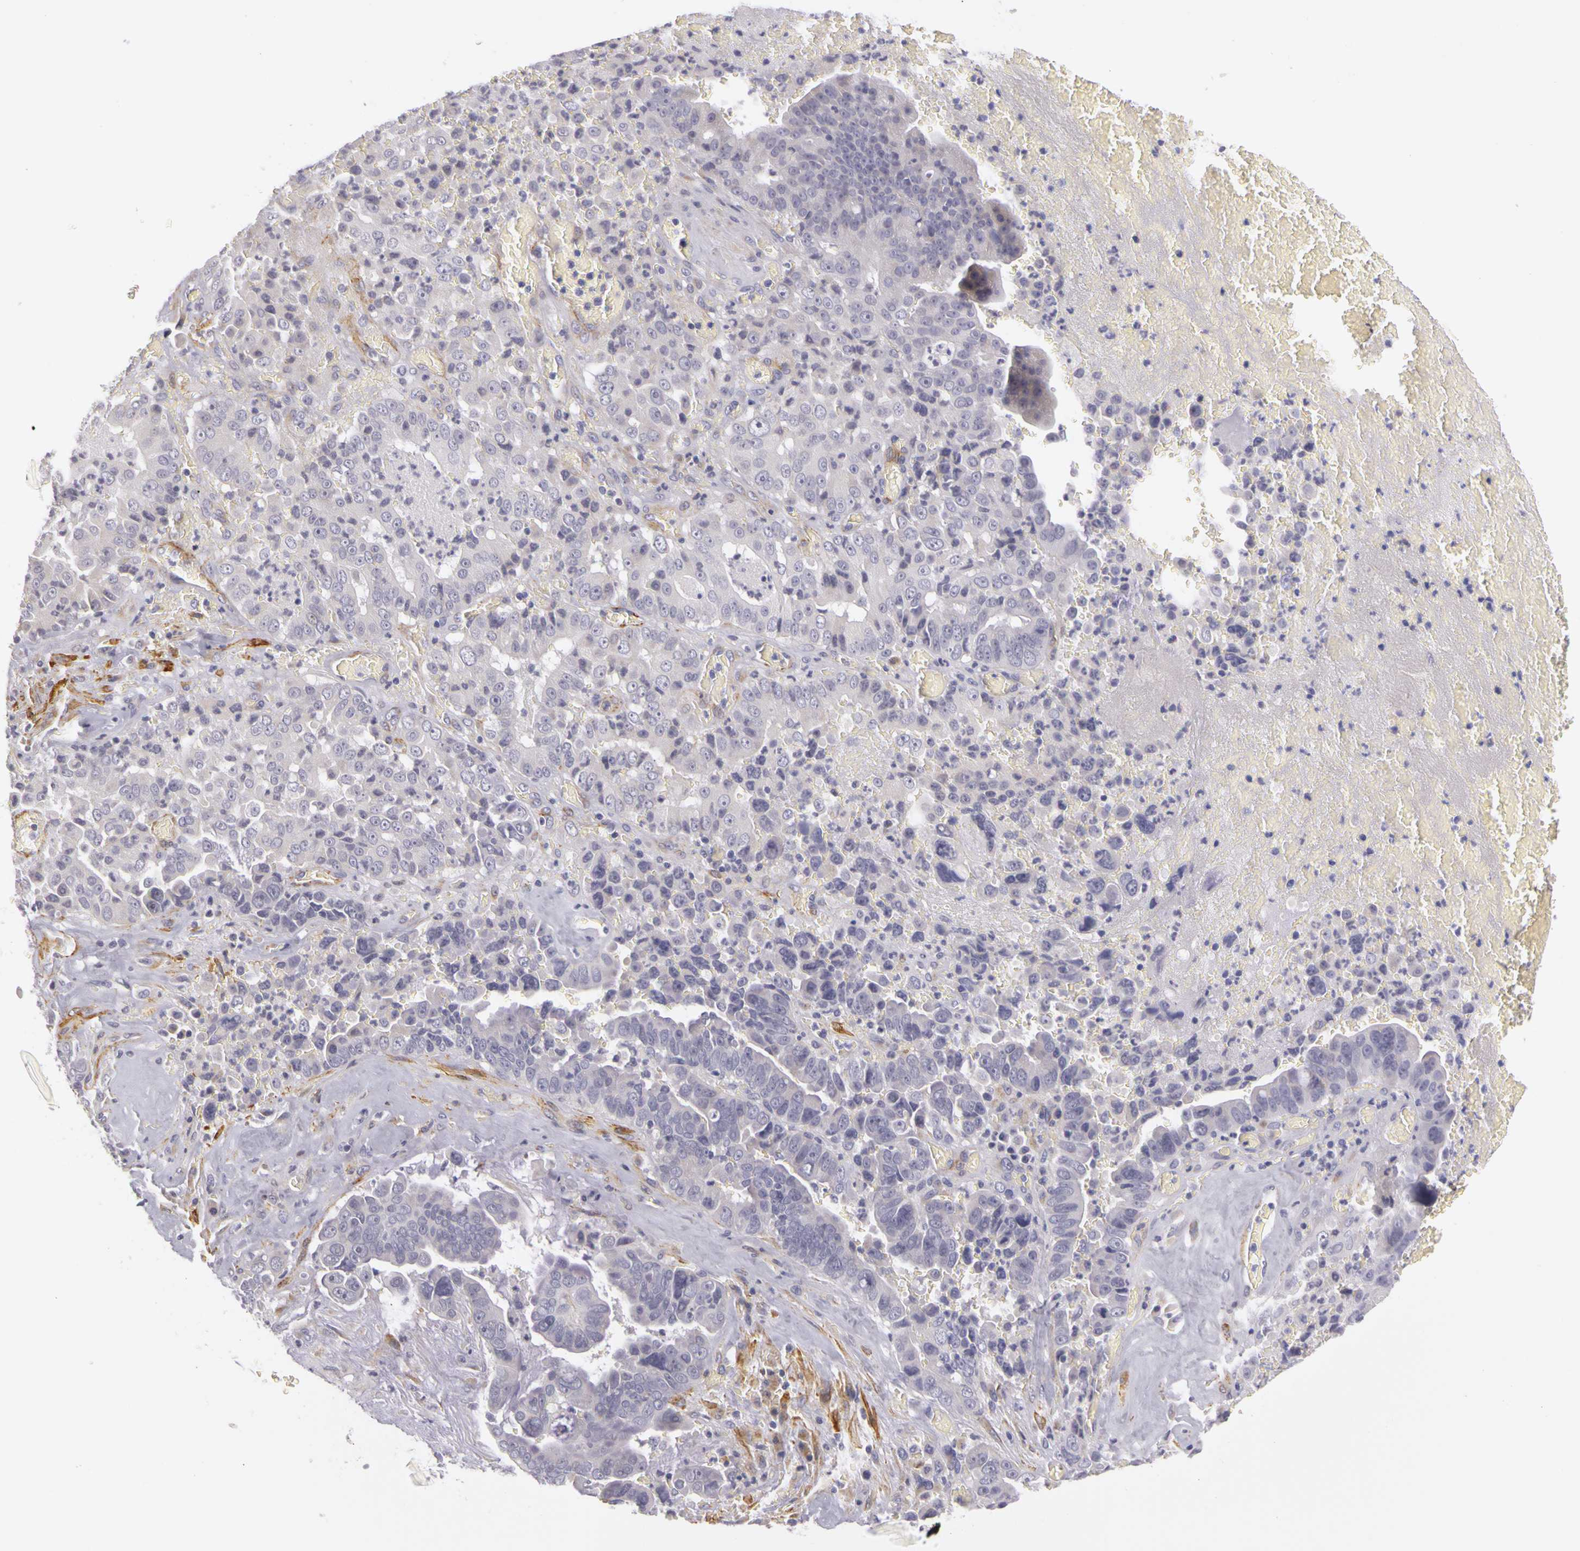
{"staining": {"intensity": "negative", "quantity": "none", "location": "none"}, "tissue": "liver cancer", "cell_type": "Tumor cells", "image_type": "cancer", "snomed": [{"axis": "morphology", "description": "Cholangiocarcinoma"}, {"axis": "topography", "description": "Liver"}], "caption": "DAB immunohistochemical staining of human liver cholangiocarcinoma reveals no significant staining in tumor cells.", "gene": "CNTN2", "patient": {"sex": "female", "age": 79}}